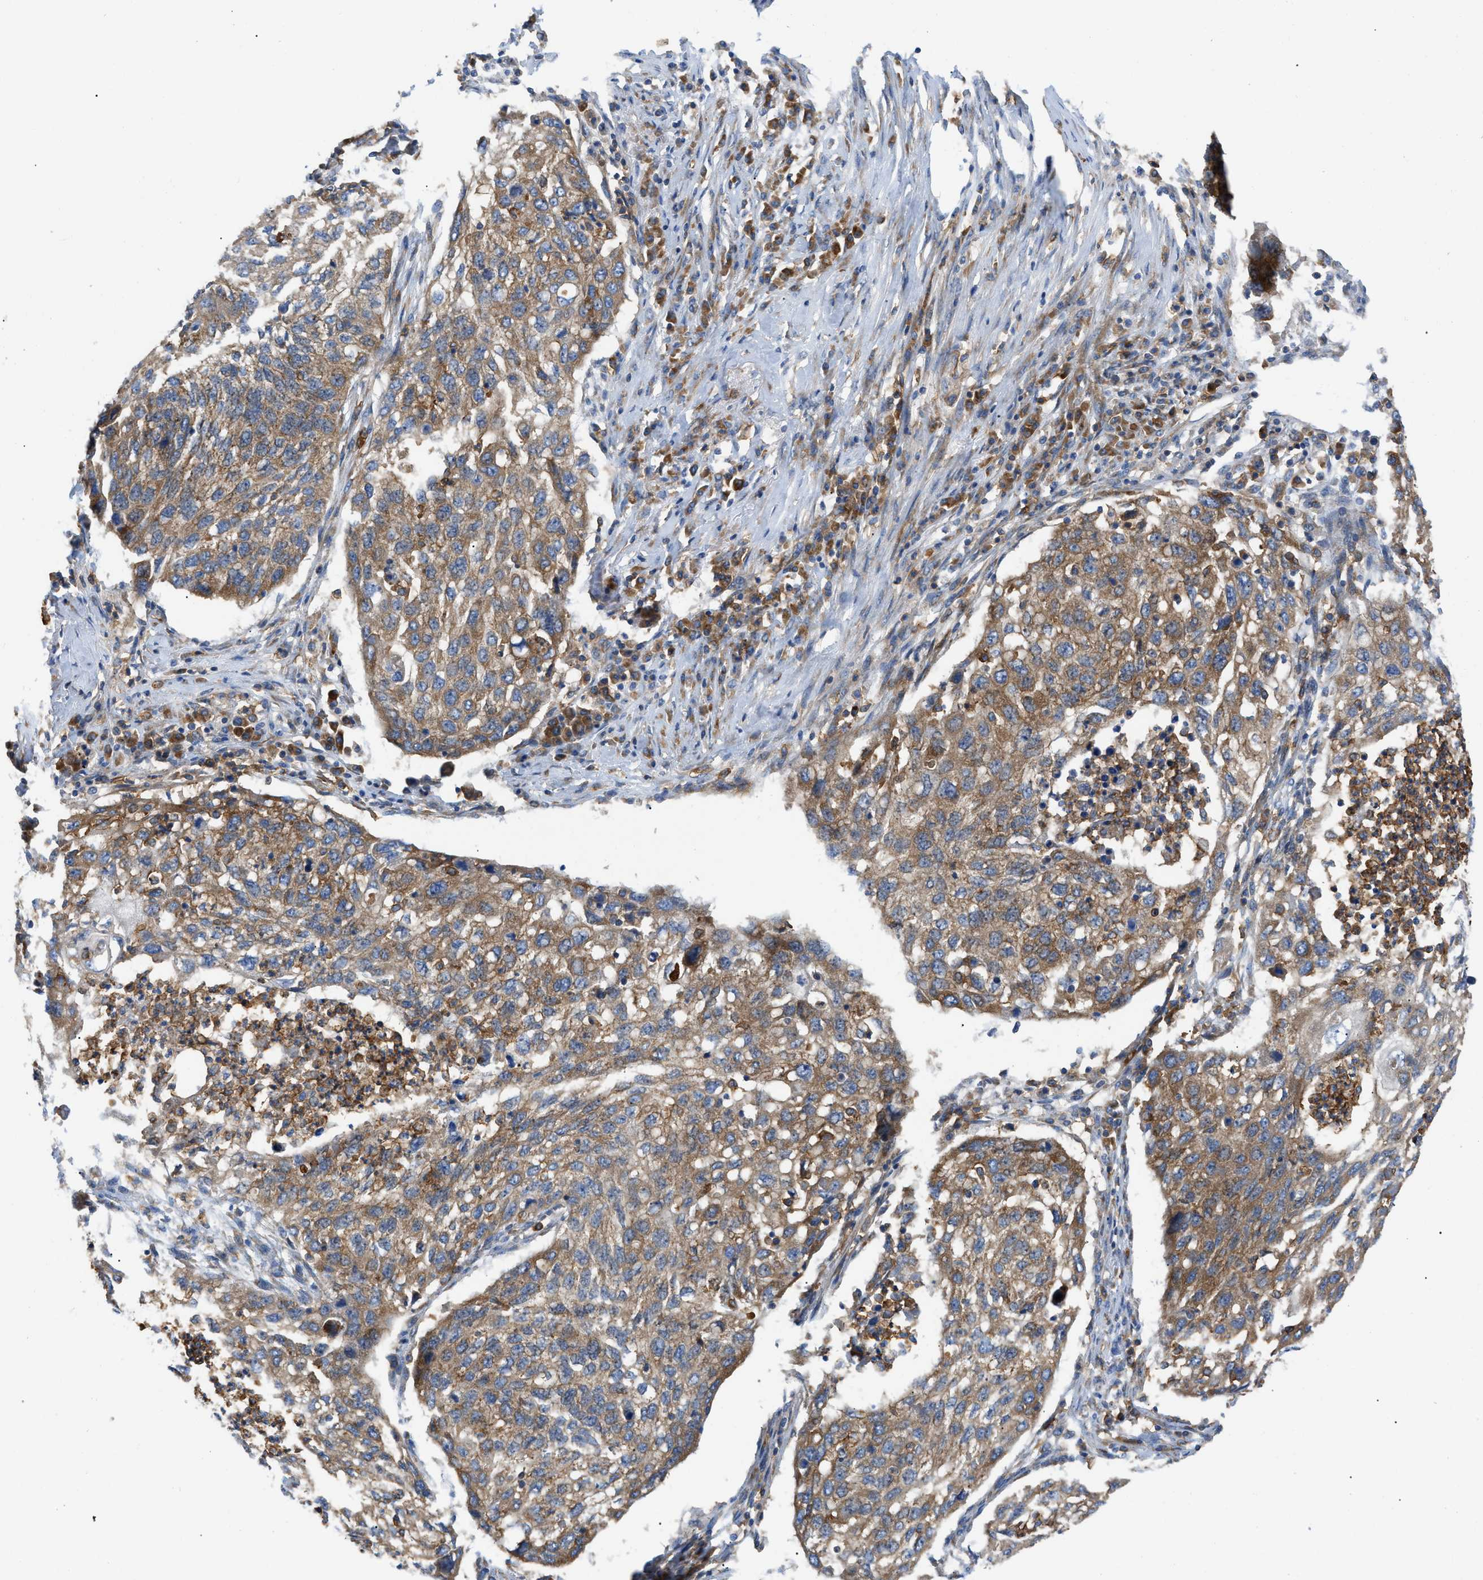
{"staining": {"intensity": "moderate", "quantity": ">75%", "location": "cytoplasmic/membranous"}, "tissue": "lung cancer", "cell_type": "Tumor cells", "image_type": "cancer", "snomed": [{"axis": "morphology", "description": "Squamous cell carcinoma, NOS"}, {"axis": "topography", "description": "Lung"}], "caption": "Tumor cells exhibit medium levels of moderate cytoplasmic/membranous staining in approximately >75% of cells in human lung cancer (squamous cell carcinoma). (DAB (3,3'-diaminobenzidine) IHC with brightfield microscopy, high magnification).", "gene": "GPAT4", "patient": {"sex": "female", "age": 63}}